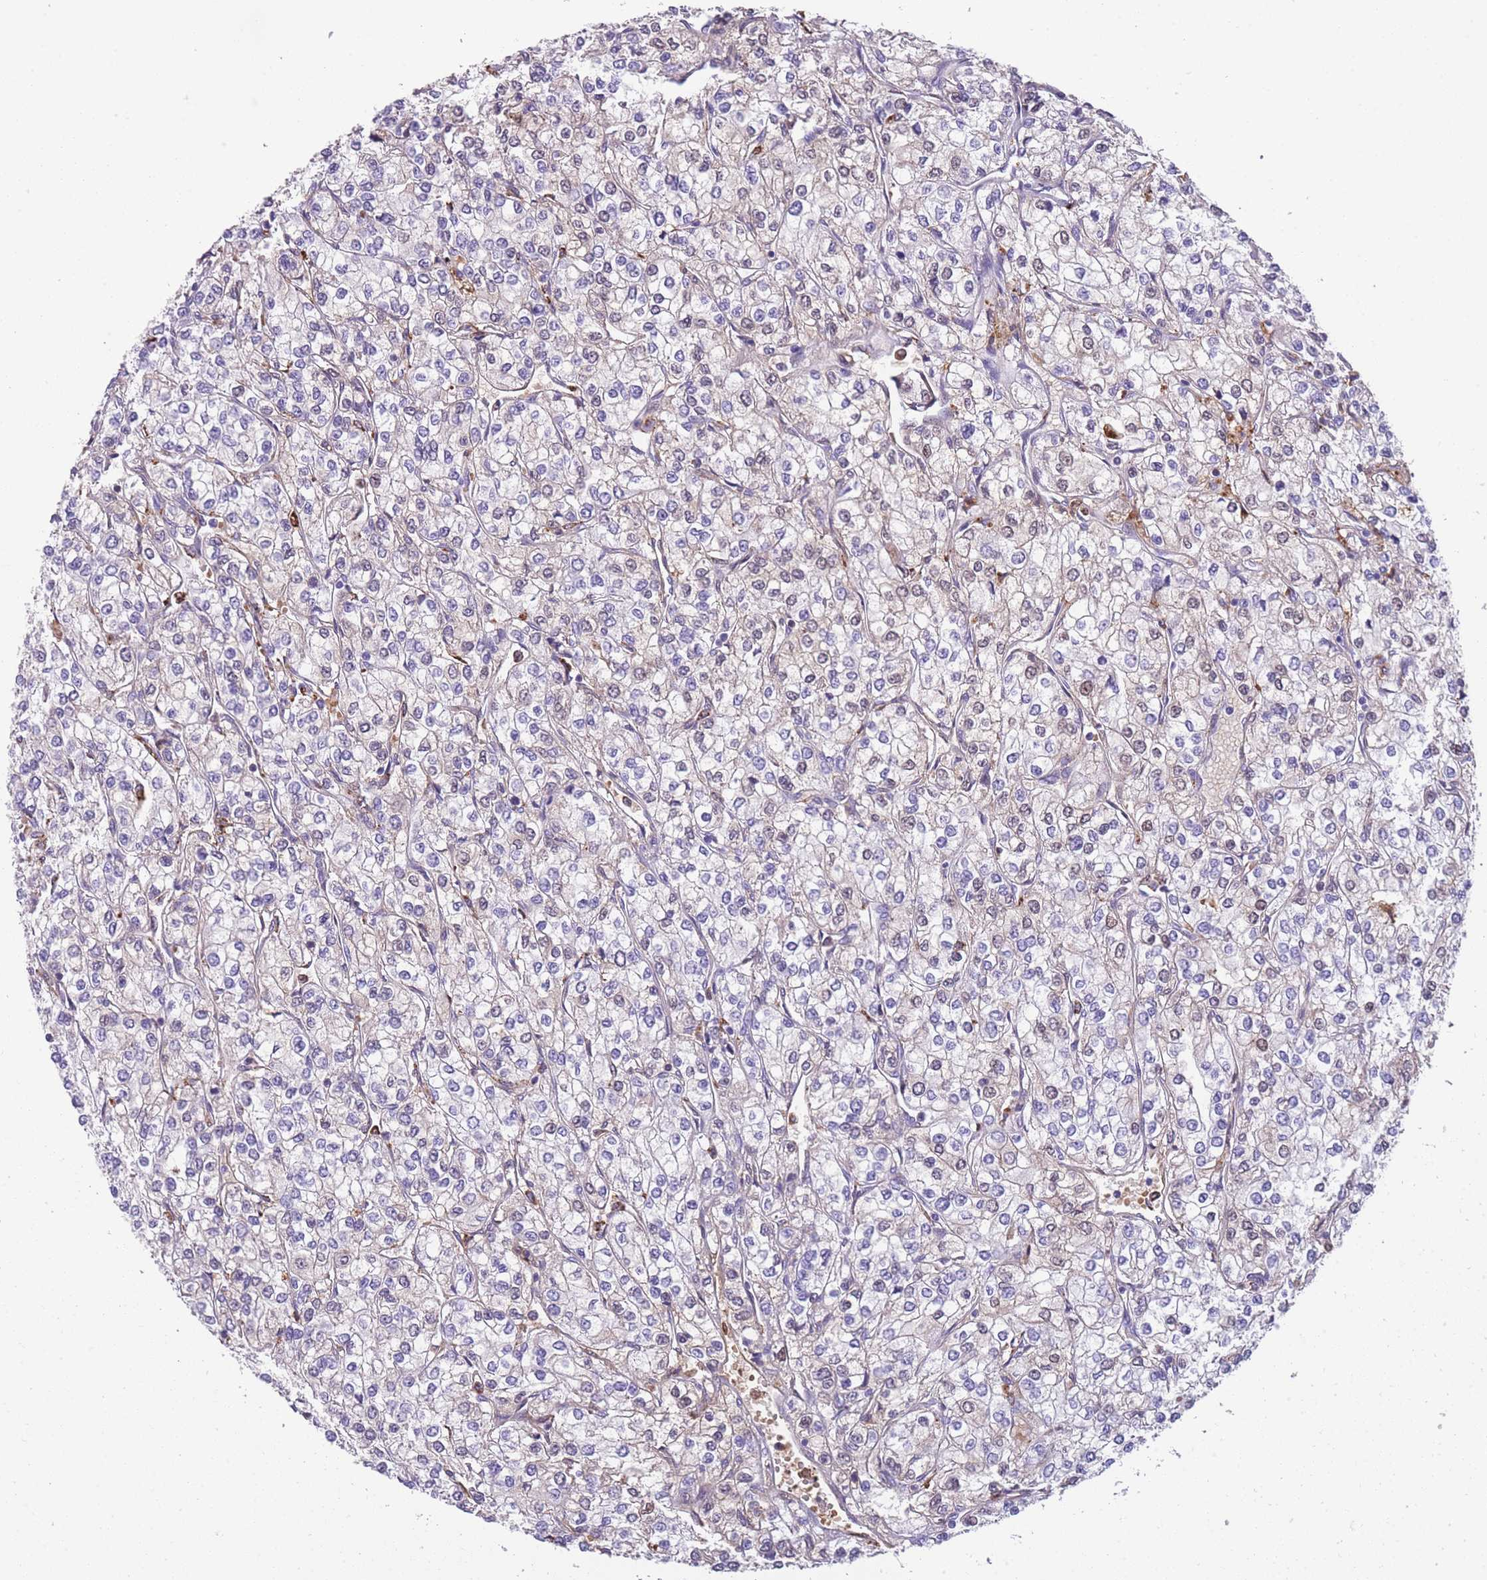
{"staining": {"intensity": "weak", "quantity": "<25%", "location": "cytoplasmic/membranous"}, "tissue": "renal cancer", "cell_type": "Tumor cells", "image_type": "cancer", "snomed": [{"axis": "morphology", "description": "Adenocarcinoma, NOS"}, {"axis": "topography", "description": "Kidney"}], "caption": "A photomicrograph of adenocarcinoma (renal) stained for a protein reveals no brown staining in tumor cells.", "gene": "GNAT1", "patient": {"sex": "male", "age": 80}}